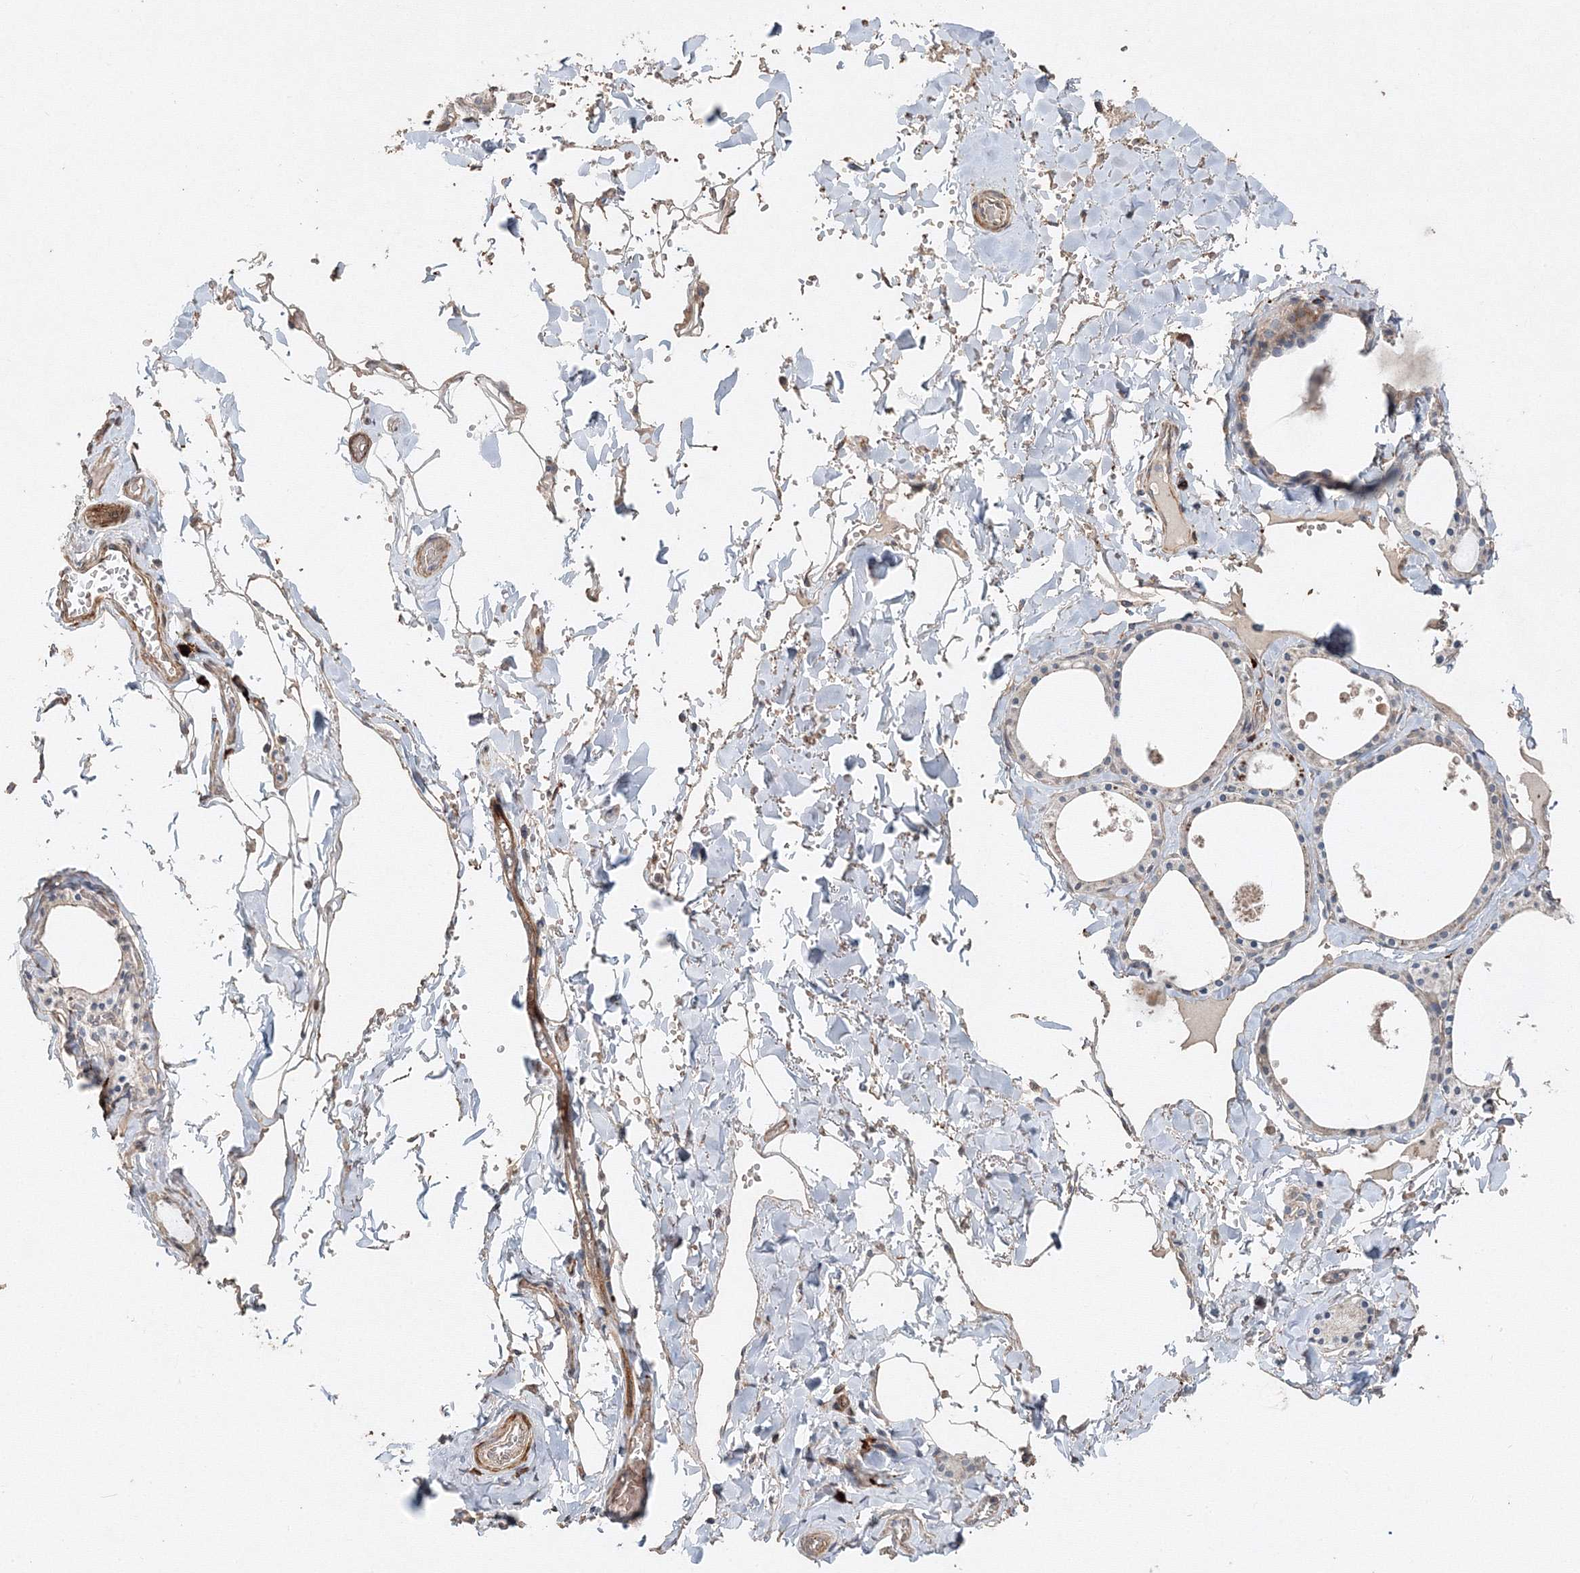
{"staining": {"intensity": "weak", "quantity": "<25%", "location": "cytoplasmic/membranous"}, "tissue": "thyroid gland", "cell_type": "Glandular cells", "image_type": "normal", "snomed": [{"axis": "morphology", "description": "Normal tissue, NOS"}, {"axis": "topography", "description": "Thyroid gland"}], "caption": "Glandular cells are negative for protein expression in normal human thyroid gland. (DAB (3,3'-diaminobenzidine) IHC with hematoxylin counter stain).", "gene": "NALF2", "patient": {"sex": "male", "age": 56}}